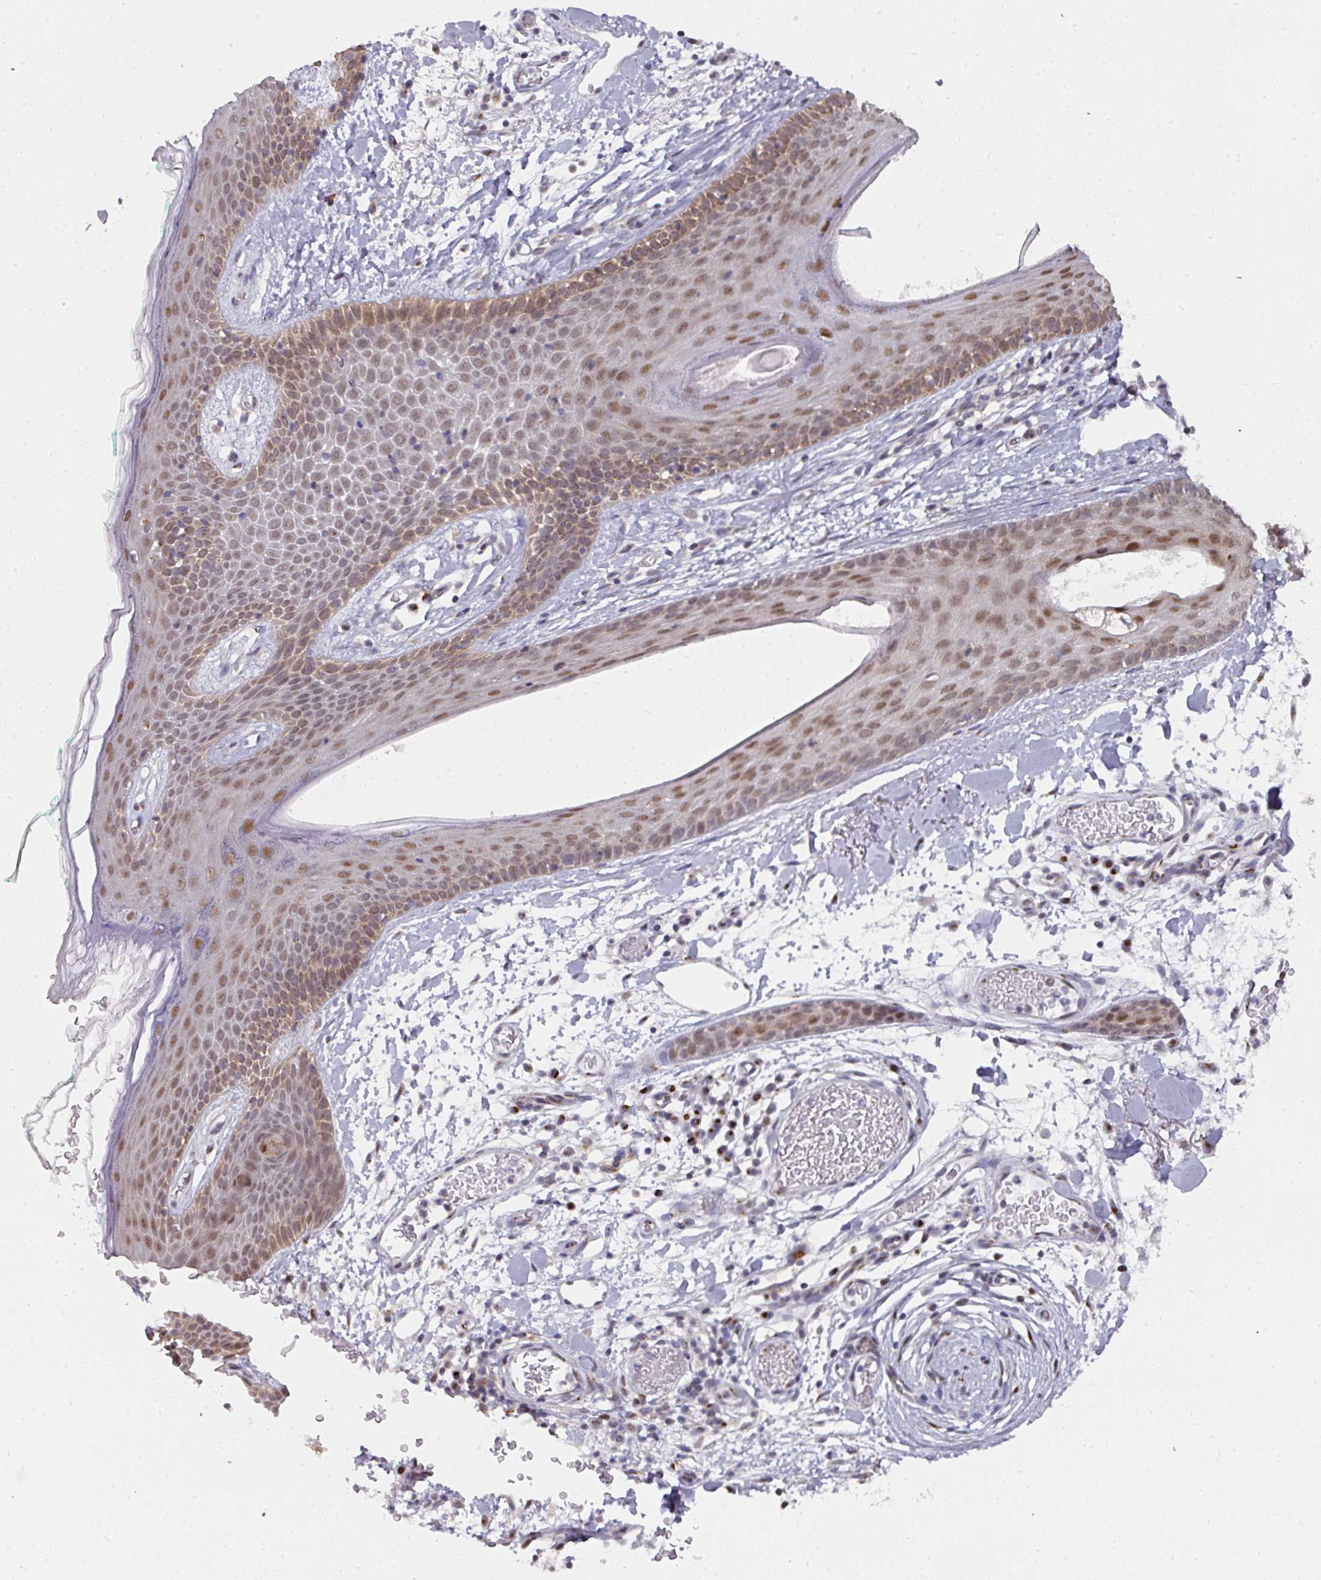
{"staining": {"intensity": "weak", "quantity": "25%-75%", "location": "cytoplasmic/membranous"}, "tissue": "skin", "cell_type": "Fibroblasts", "image_type": "normal", "snomed": [{"axis": "morphology", "description": "Normal tissue, NOS"}, {"axis": "topography", "description": "Skin"}], "caption": "A photomicrograph of human skin stained for a protein reveals weak cytoplasmic/membranous brown staining in fibroblasts. The staining was performed using DAB (3,3'-diaminobenzidine) to visualize the protein expression in brown, while the nuclei were stained in blue with hematoxylin (Magnification: 20x).", "gene": "C18orf25", "patient": {"sex": "male", "age": 79}}